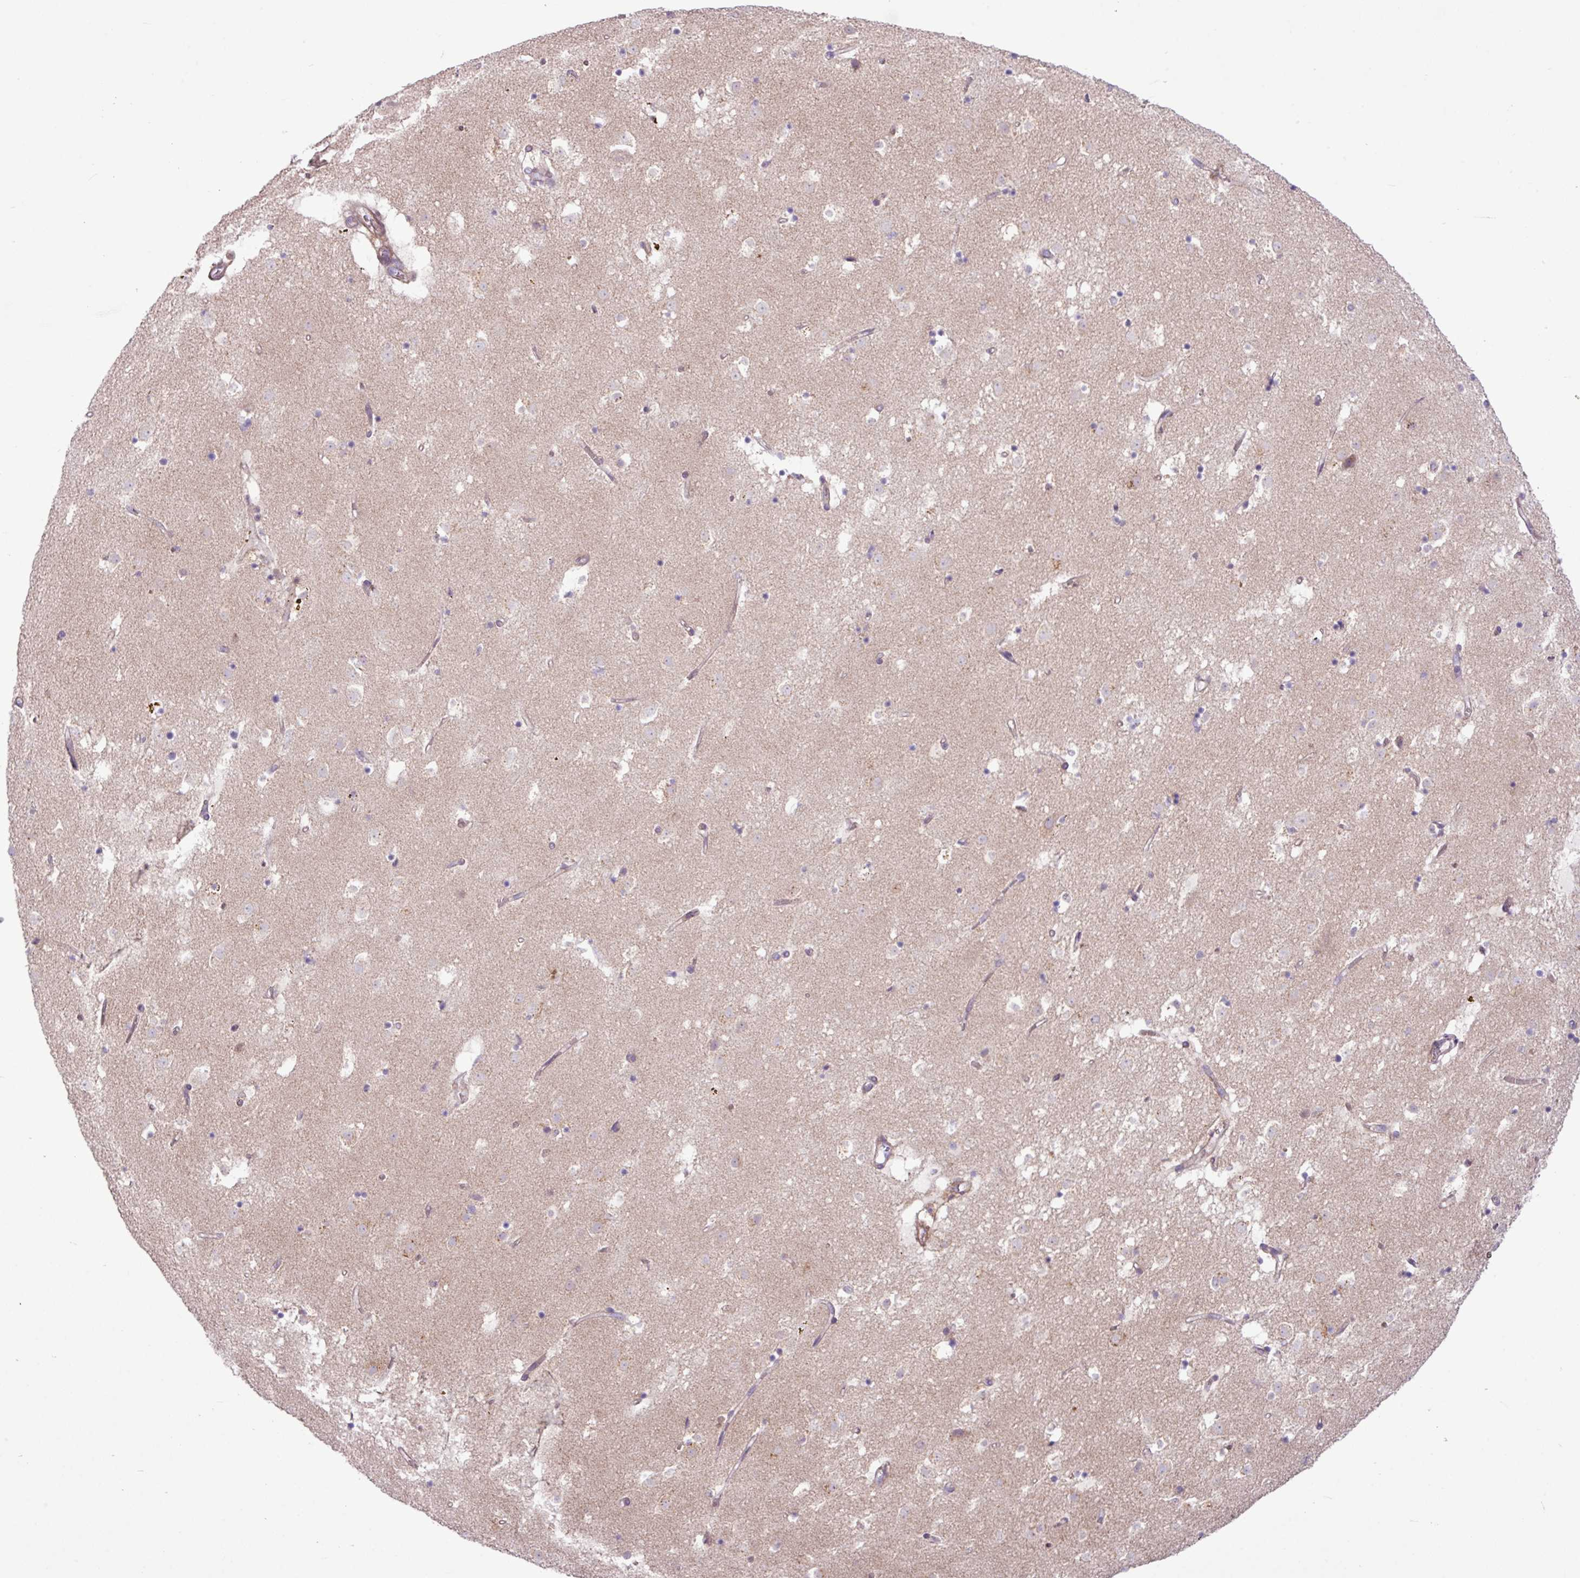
{"staining": {"intensity": "negative", "quantity": "none", "location": "none"}, "tissue": "caudate", "cell_type": "Glial cells", "image_type": "normal", "snomed": [{"axis": "morphology", "description": "Normal tissue, NOS"}, {"axis": "topography", "description": "Lateral ventricle wall"}], "caption": "Immunohistochemistry micrograph of benign human caudate stained for a protein (brown), which reveals no positivity in glial cells. (DAB immunohistochemistry with hematoxylin counter stain).", "gene": "ARHGEF25", "patient": {"sex": "male", "age": 58}}